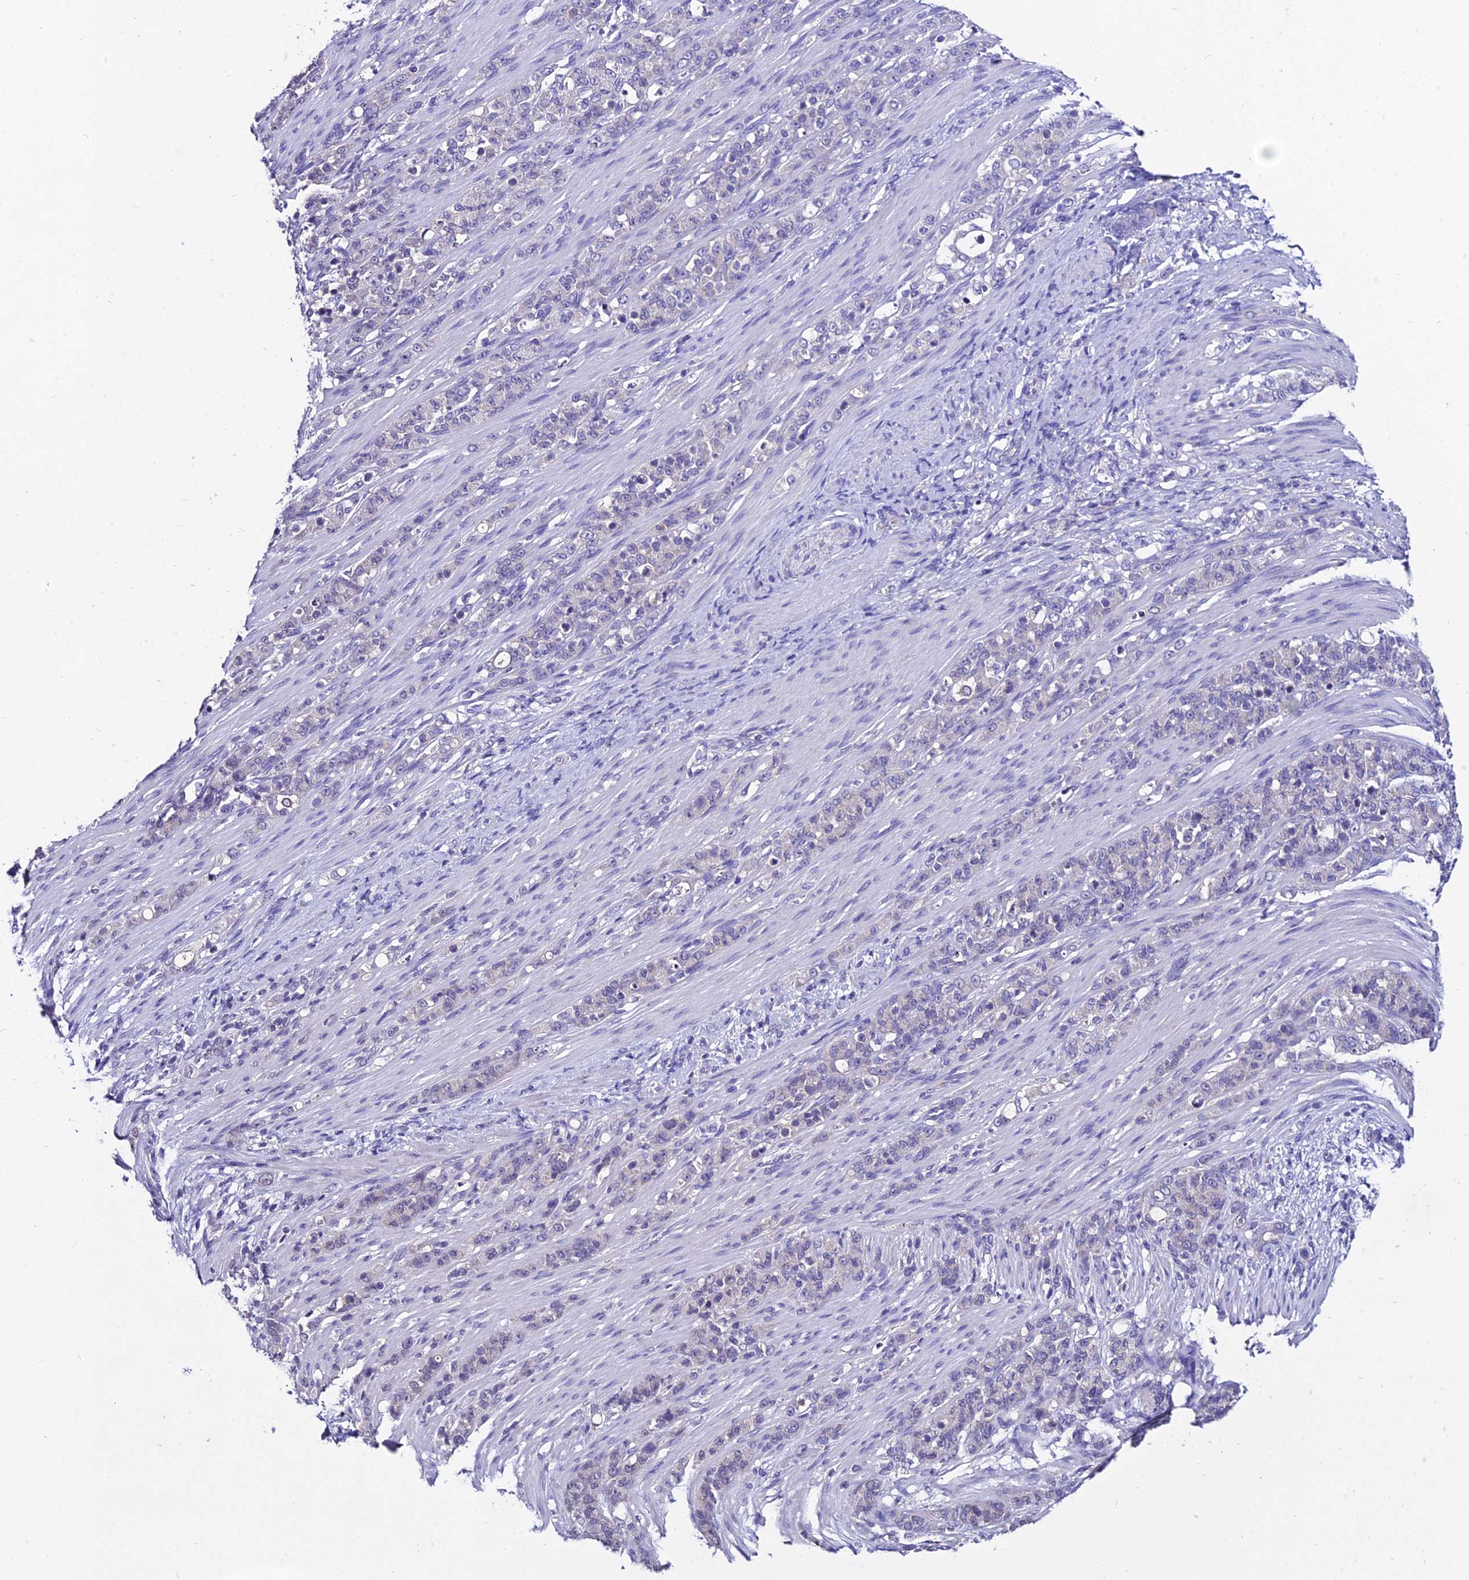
{"staining": {"intensity": "negative", "quantity": "none", "location": "none"}, "tissue": "stomach cancer", "cell_type": "Tumor cells", "image_type": "cancer", "snomed": [{"axis": "morphology", "description": "Adenocarcinoma, NOS"}, {"axis": "topography", "description": "Stomach"}], "caption": "The immunohistochemistry histopathology image has no significant positivity in tumor cells of adenocarcinoma (stomach) tissue.", "gene": "LGALS7", "patient": {"sex": "female", "age": 79}}